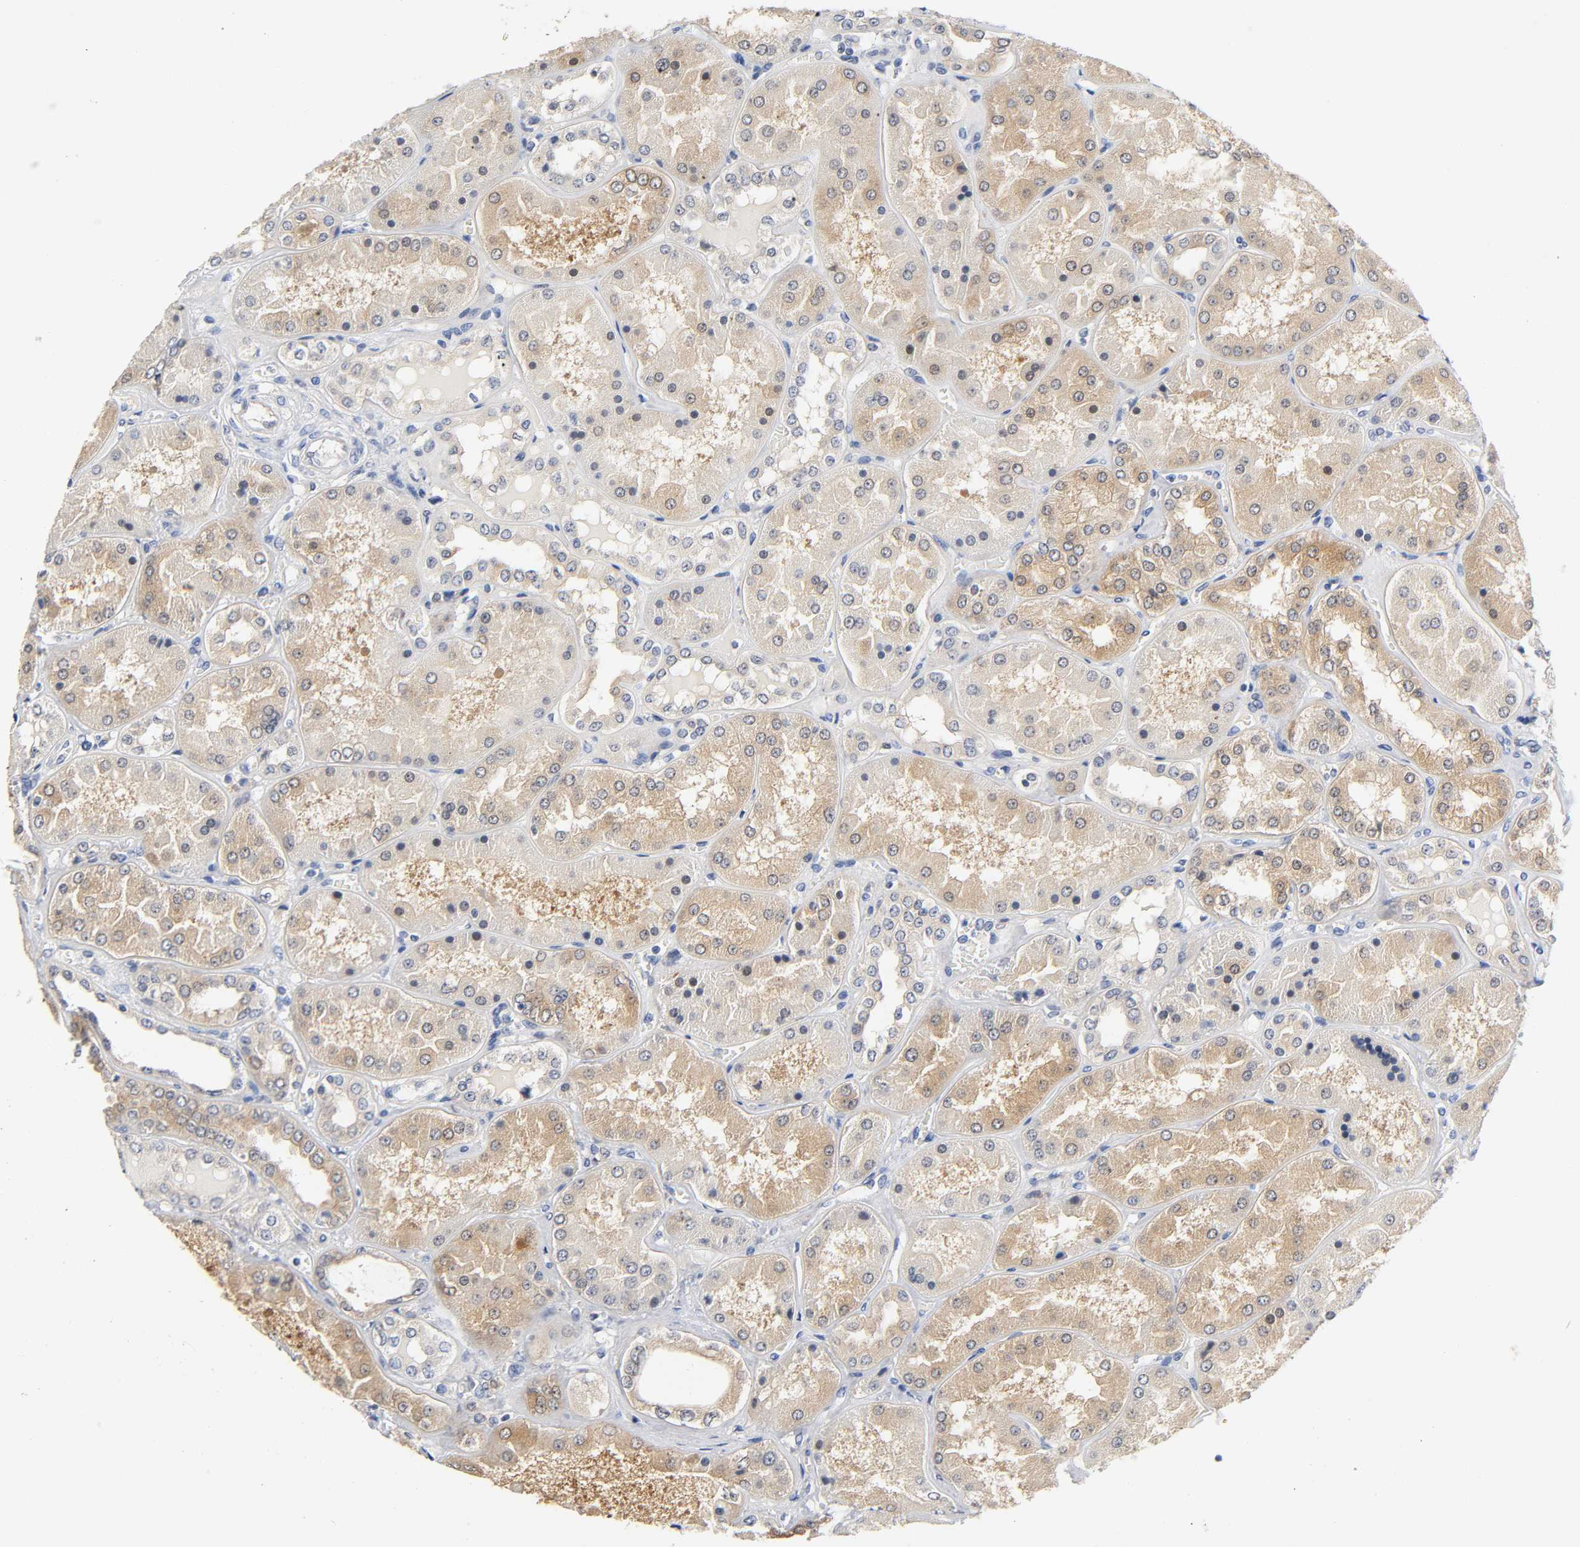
{"staining": {"intensity": "negative", "quantity": "none", "location": "none"}, "tissue": "kidney", "cell_type": "Cells in glomeruli", "image_type": "normal", "snomed": [{"axis": "morphology", "description": "Normal tissue, NOS"}, {"axis": "topography", "description": "Kidney"}], "caption": "Normal kidney was stained to show a protein in brown. There is no significant positivity in cells in glomeruli. Brightfield microscopy of IHC stained with DAB (brown) and hematoxylin (blue), captured at high magnification.", "gene": "FYN", "patient": {"sex": "female", "age": 56}}